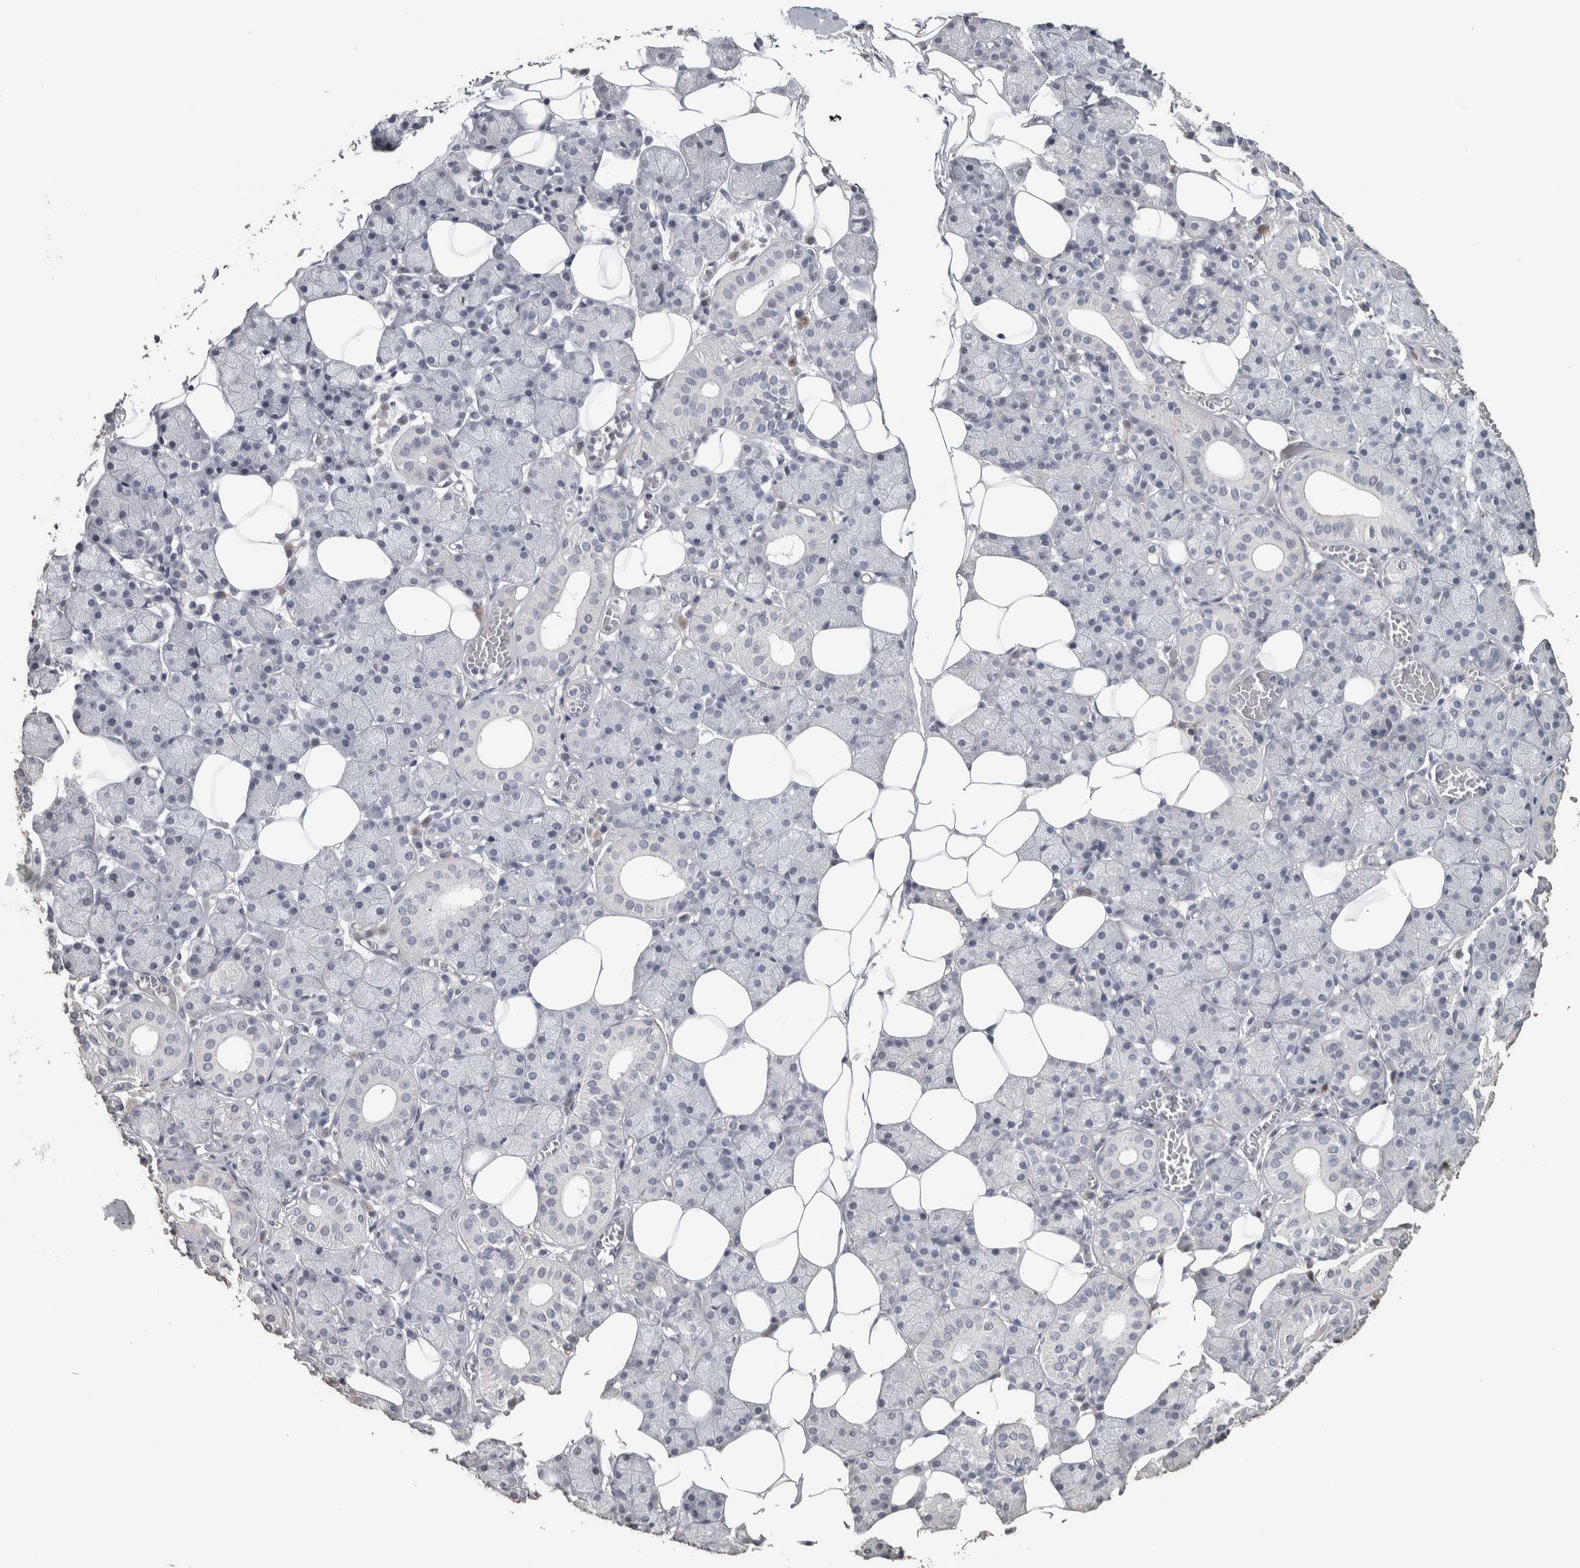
{"staining": {"intensity": "negative", "quantity": "none", "location": "none"}, "tissue": "salivary gland", "cell_type": "Glandular cells", "image_type": "normal", "snomed": [{"axis": "morphology", "description": "Normal tissue, NOS"}, {"axis": "topography", "description": "Salivary gland"}], "caption": "Immunohistochemistry of unremarkable salivary gland demonstrates no positivity in glandular cells.", "gene": "NECAB1", "patient": {"sex": "female", "age": 33}}